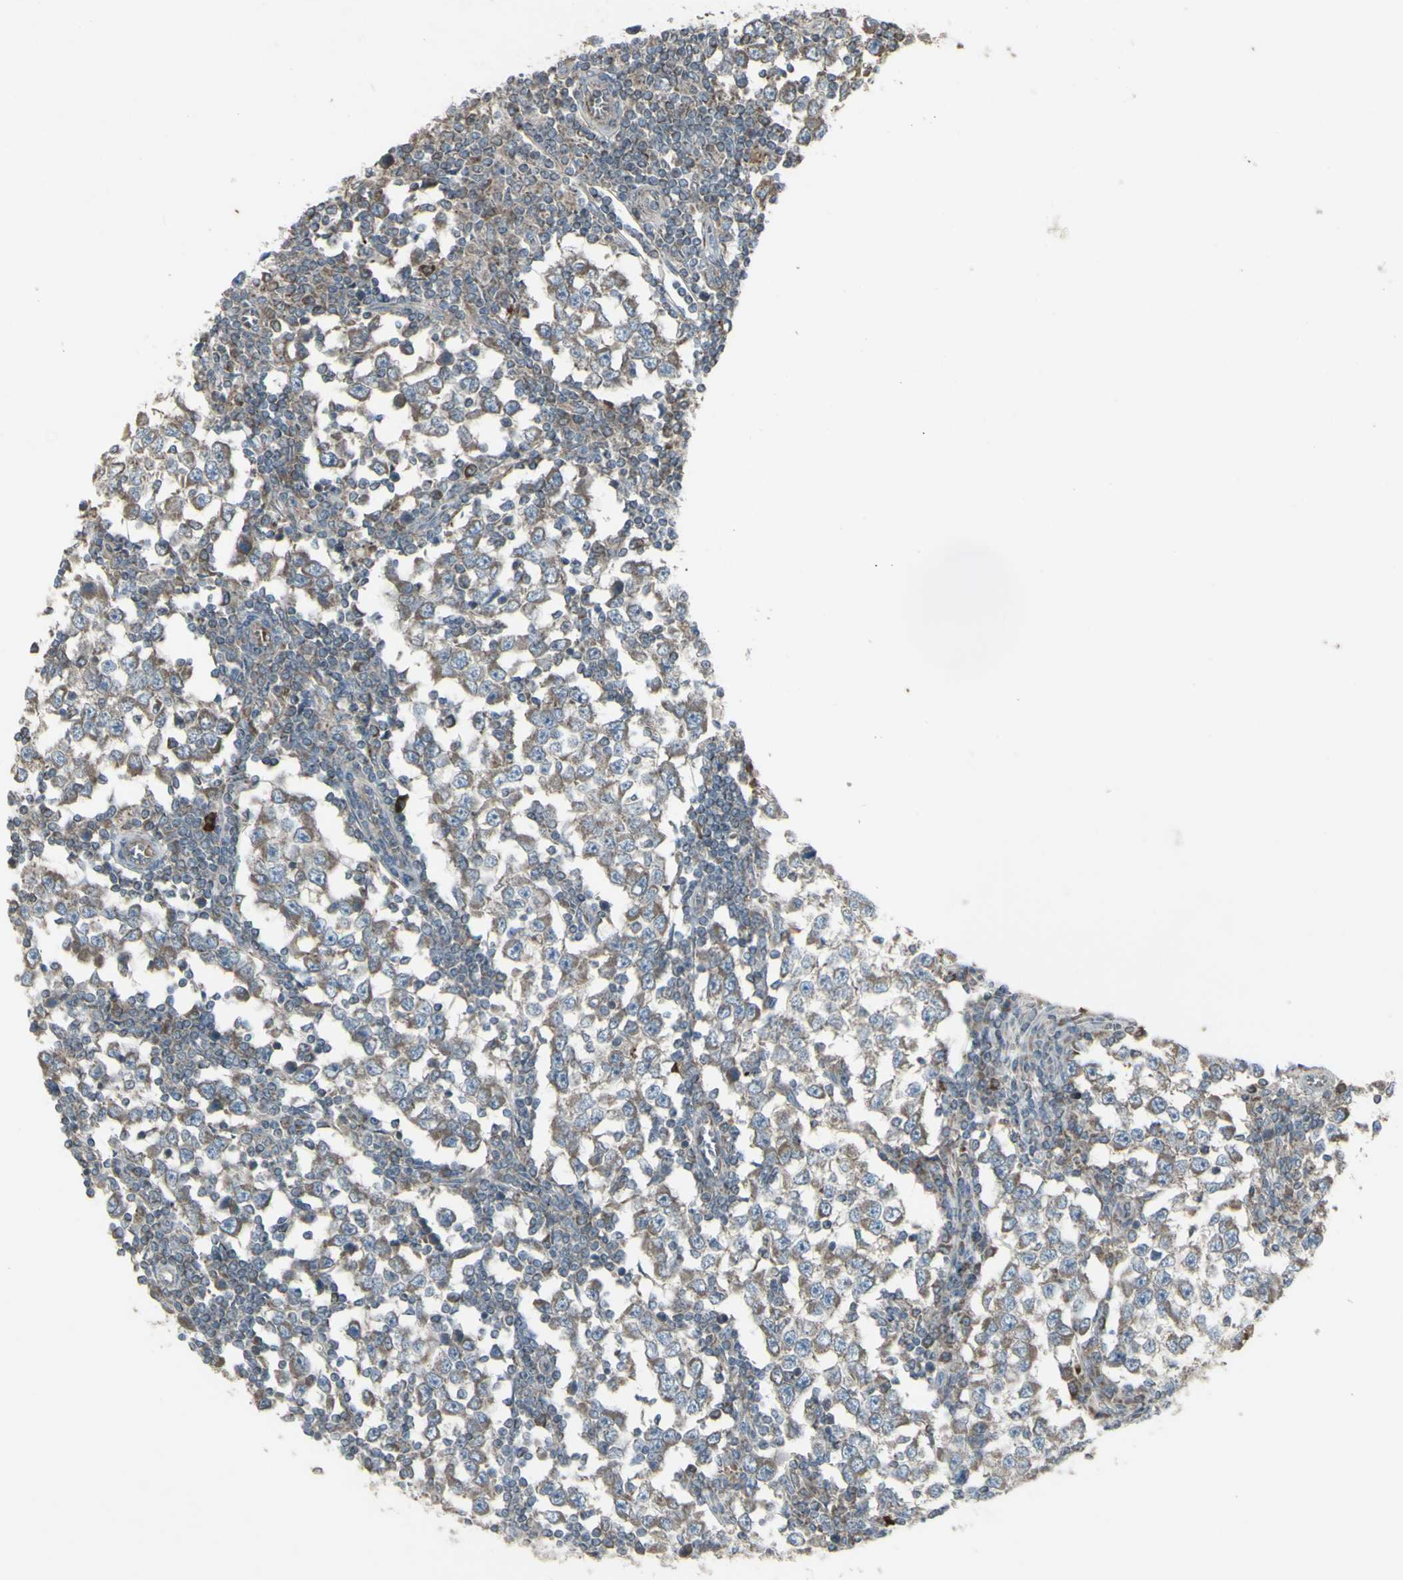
{"staining": {"intensity": "weak", "quantity": ">75%", "location": "cytoplasmic/membranous"}, "tissue": "testis cancer", "cell_type": "Tumor cells", "image_type": "cancer", "snomed": [{"axis": "morphology", "description": "Seminoma, NOS"}, {"axis": "topography", "description": "Testis"}], "caption": "Immunohistochemistry photomicrograph of human testis cancer (seminoma) stained for a protein (brown), which exhibits low levels of weak cytoplasmic/membranous expression in approximately >75% of tumor cells.", "gene": "SHC1", "patient": {"sex": "male", "age": 65}}